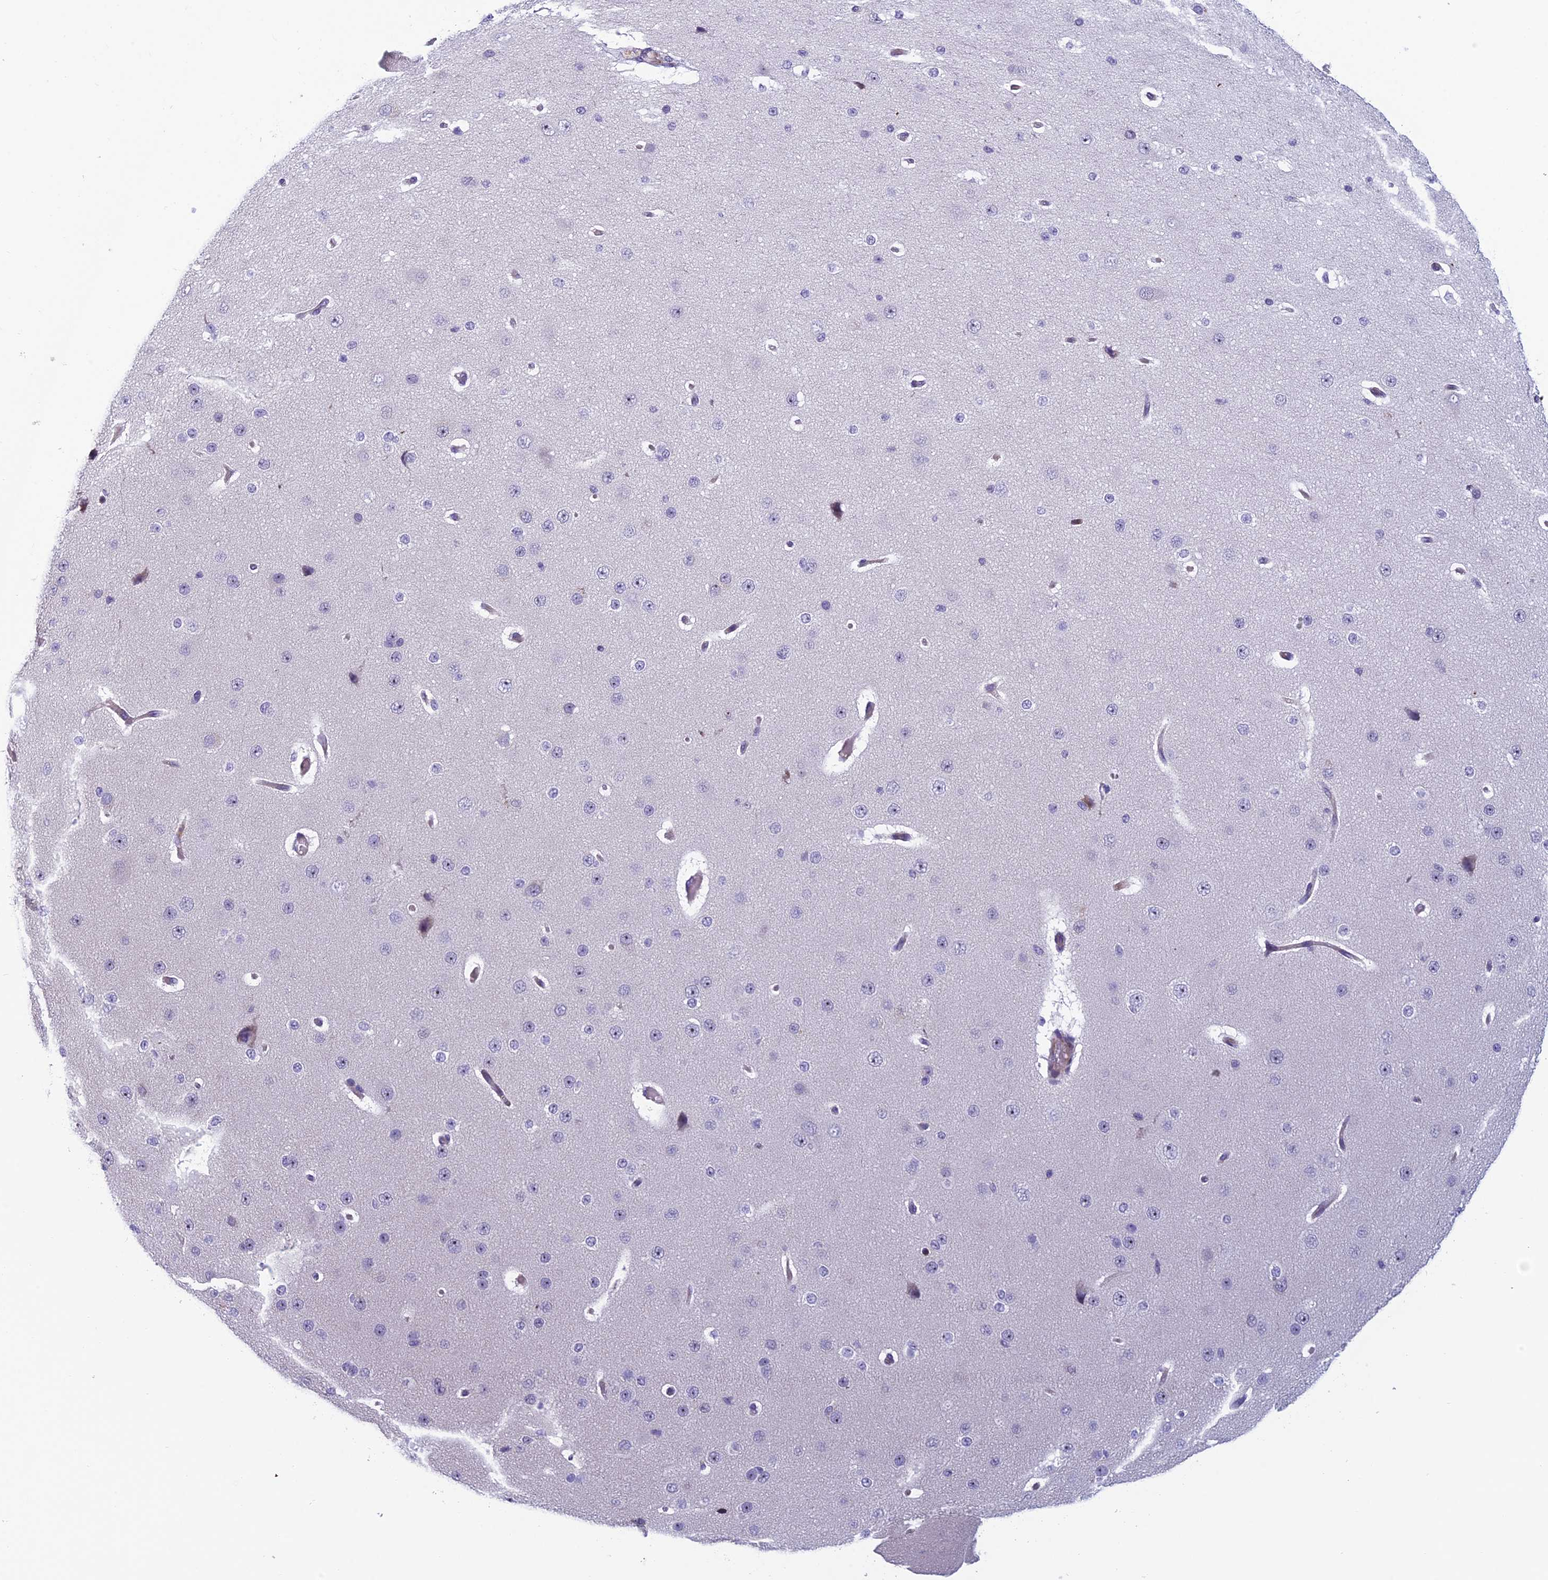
{"staining": {"intensity": "weak", "quantity": ">75%", "location": "cytoplasmic/membranous"}, "tissue": "cerebral cortex", "cell_type": "Endothelial cells", "image_type": "normal", "snomed": [{"axis": "morphology", "description": "Normal tissue, NOS"}, {"axis": "morphology", "description": "Developmental malformation"}, {"axis": "topography", "description": "Cerebral cortex"}], "caption": "High-power microscopy captured an IHC histopathology image of unremarkable cerebral cortex, revealing weak cytoplasmic/membranous positivity in about >75% of endothelial cells. Nuclei are stained in blue.", "gene": "NOC2L", "patient": {"sex": "female", "age": 30}}